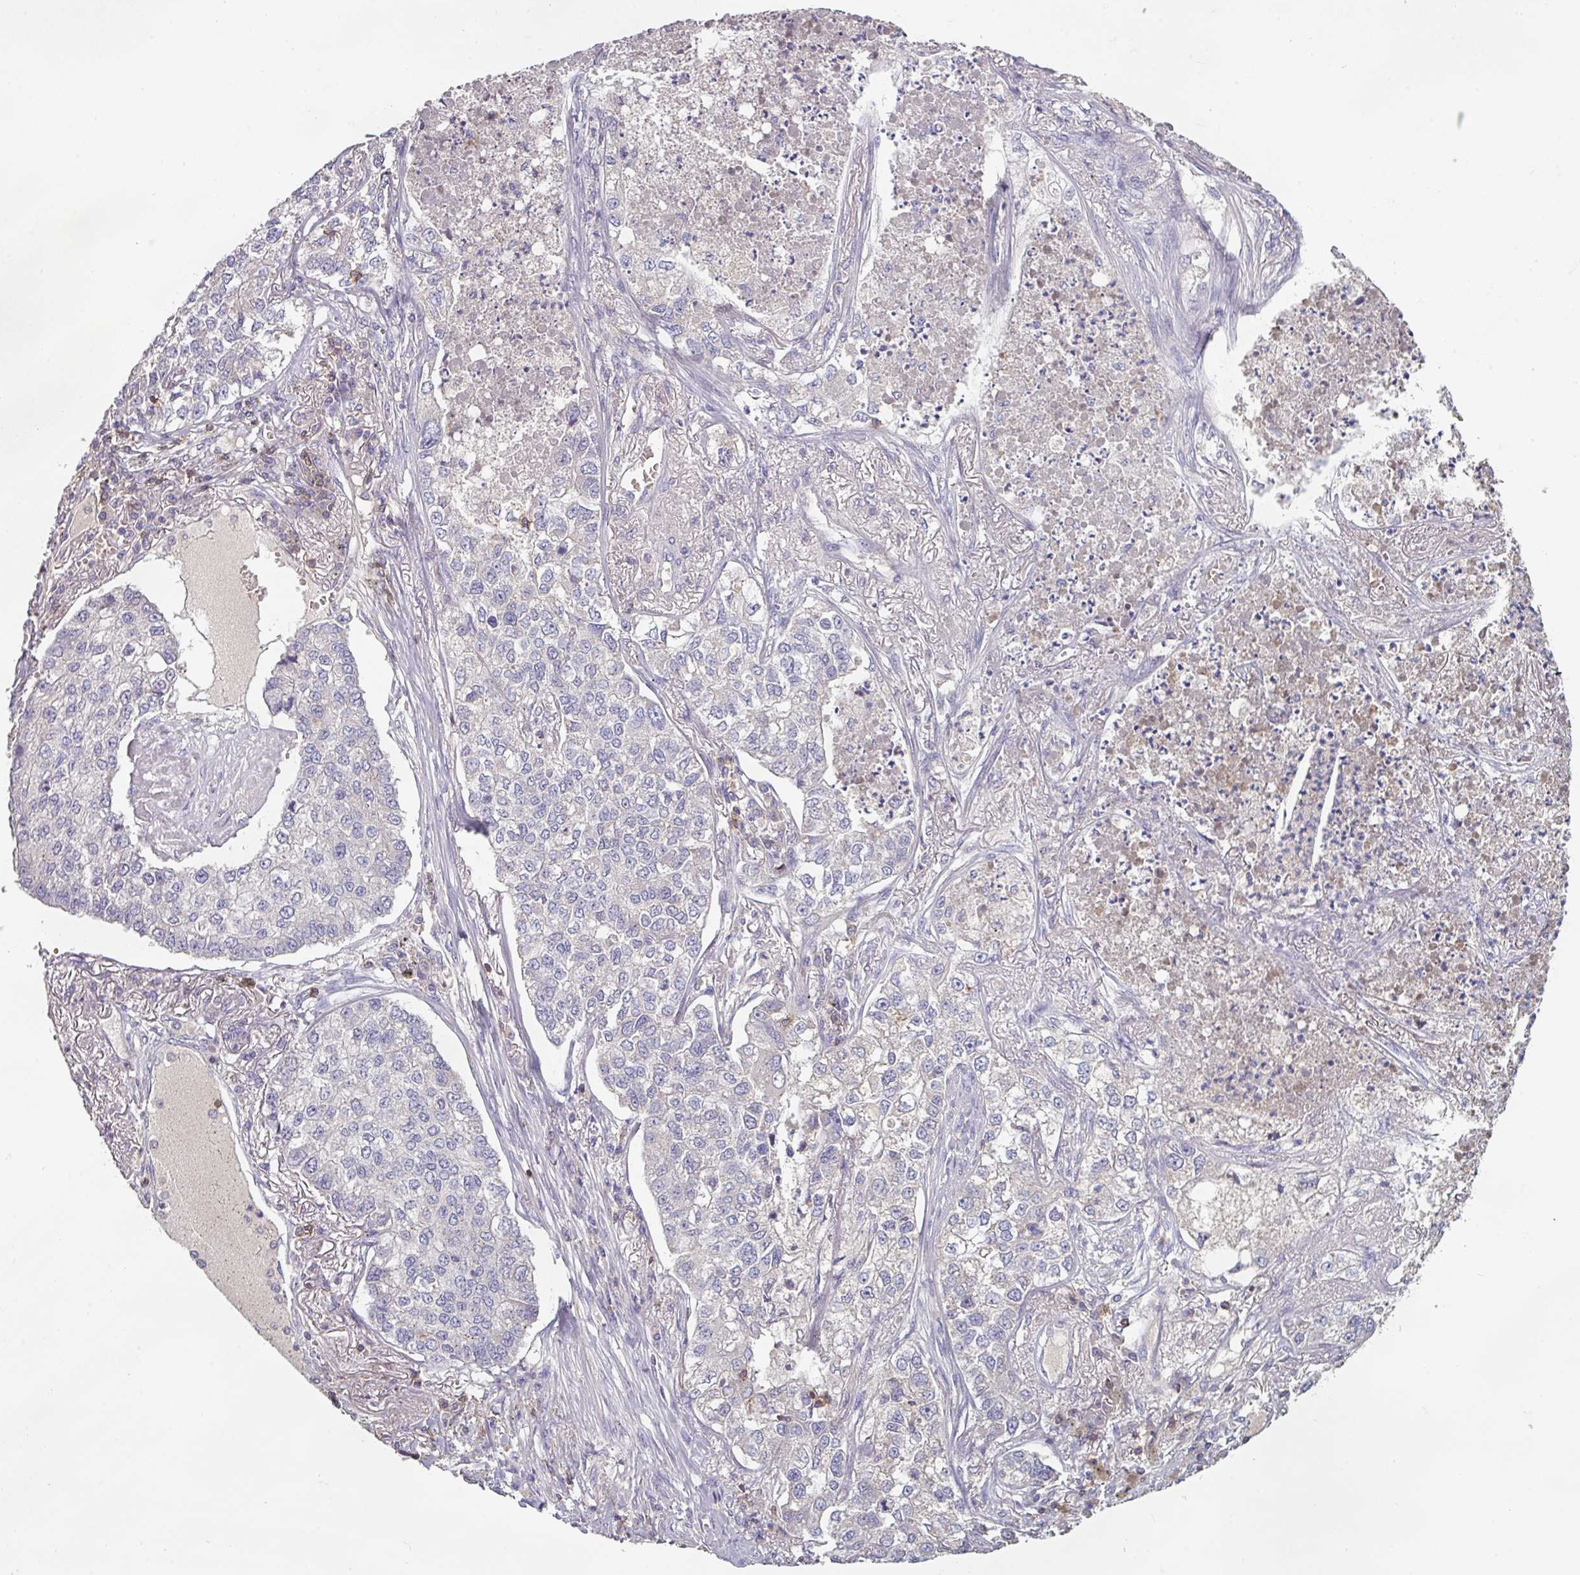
{"staining": {"intensity": "negative", "quantity": "none", "location": "none"}, "tissue": "lung cancer", "cell_type": "Tumor cells", "image_type": "cancer", "snomed": [{"axis": "morphology", "description": "Adenocarcinoma, NOS"}, {"axis": "topography", "description": "Lung"}], "caption": "This is an IHC histopathology image of lung adenocarcinoma. There is no expression in tumor cells.", "gene": "CD3G", "patient": {"sex": "male", "age": 49}}